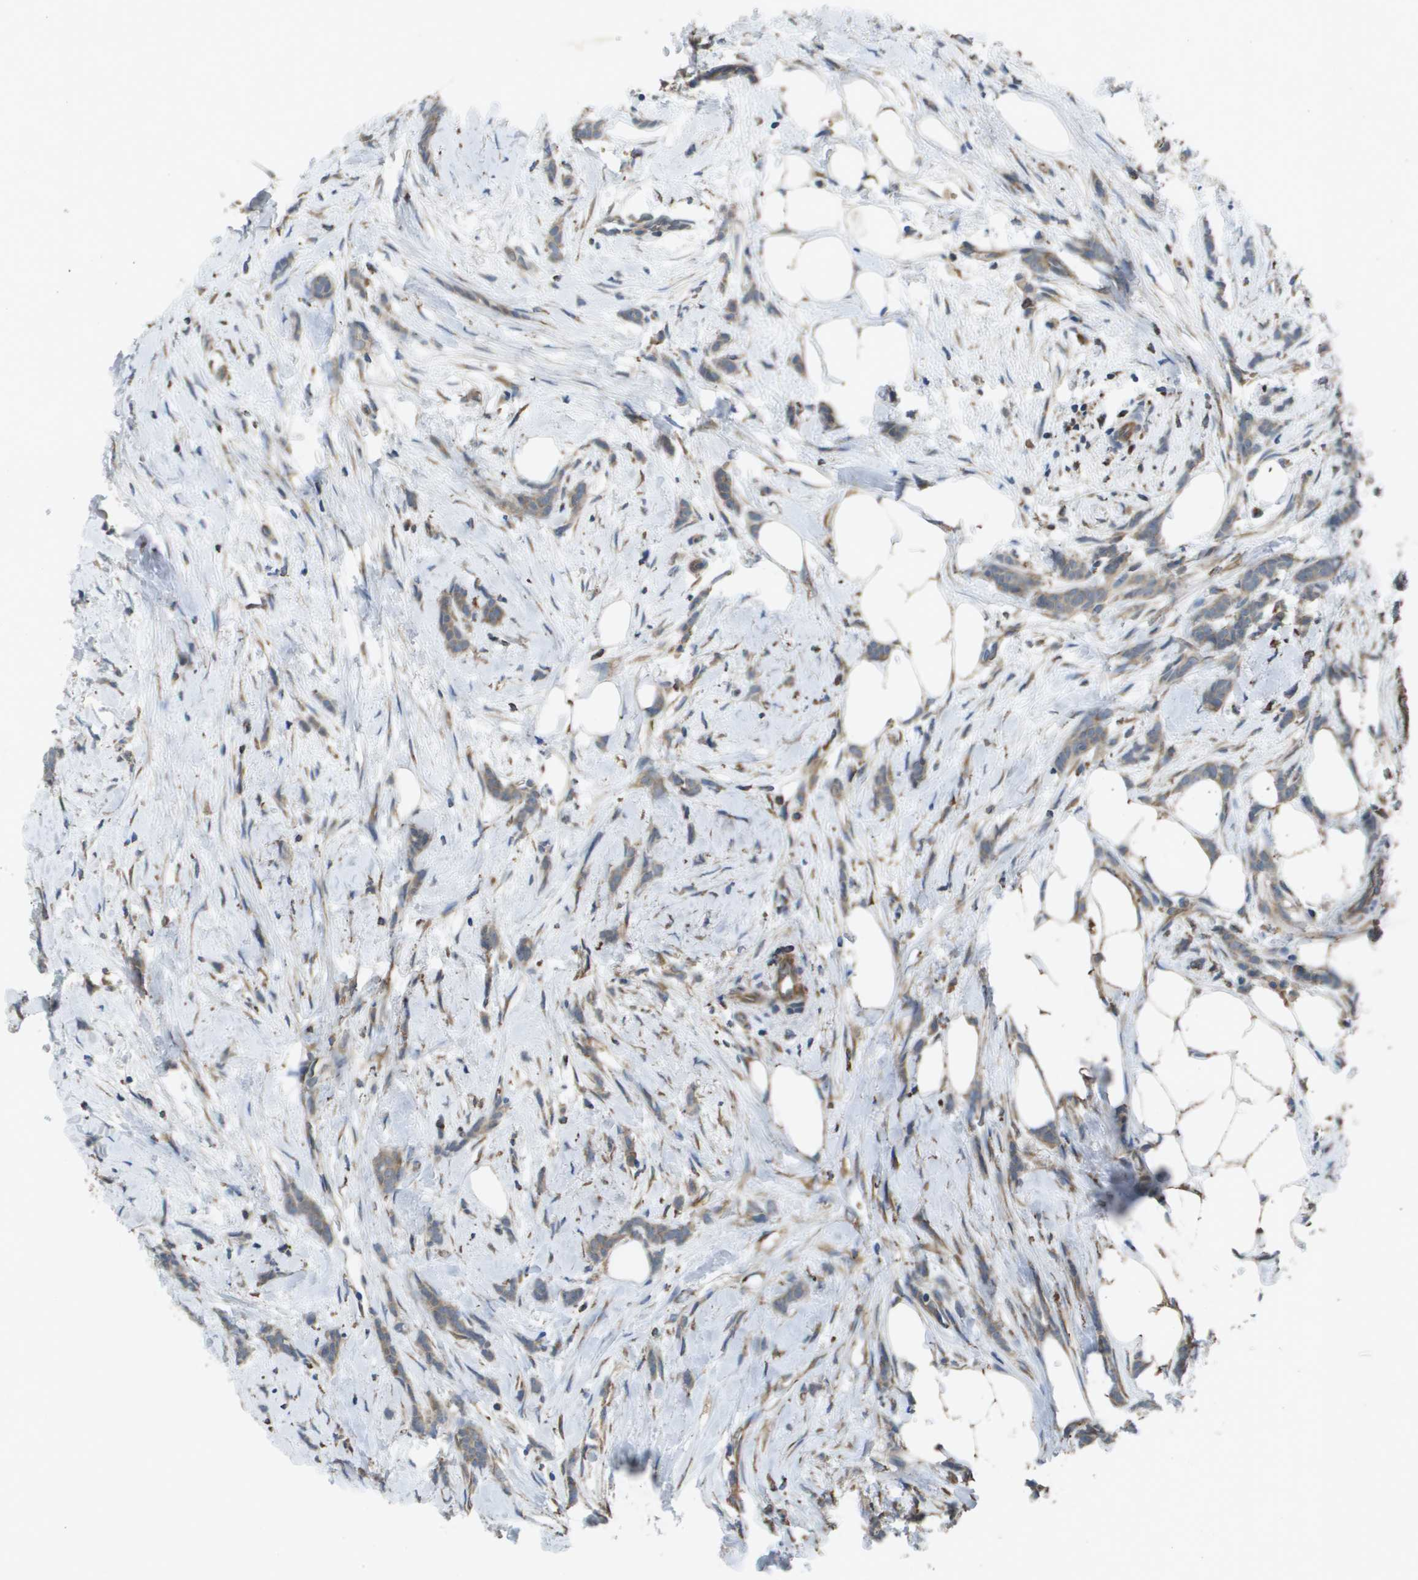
{"staining": {"intensity": "weak", "quantity": ">75%", "location": "cytoplasmic/membranous"}, "tissue": "breast cancer", "cell_type": "Tumor cells", "image_type": "cancer", "snomed": [{"axis": "morphology", "description": "Lobular carcinoma, in situ"}, {"axis": "morphology", "description": "Lobular carcinoma"}, {"axis": "topography", "description": "Breast"}], "caption": "Lobular carcinoma (breast) stained with a protein marker displays weak staining in tumor cells.", "gene": "CLCN2", "patient": {"sex": "female", "age": 41}}